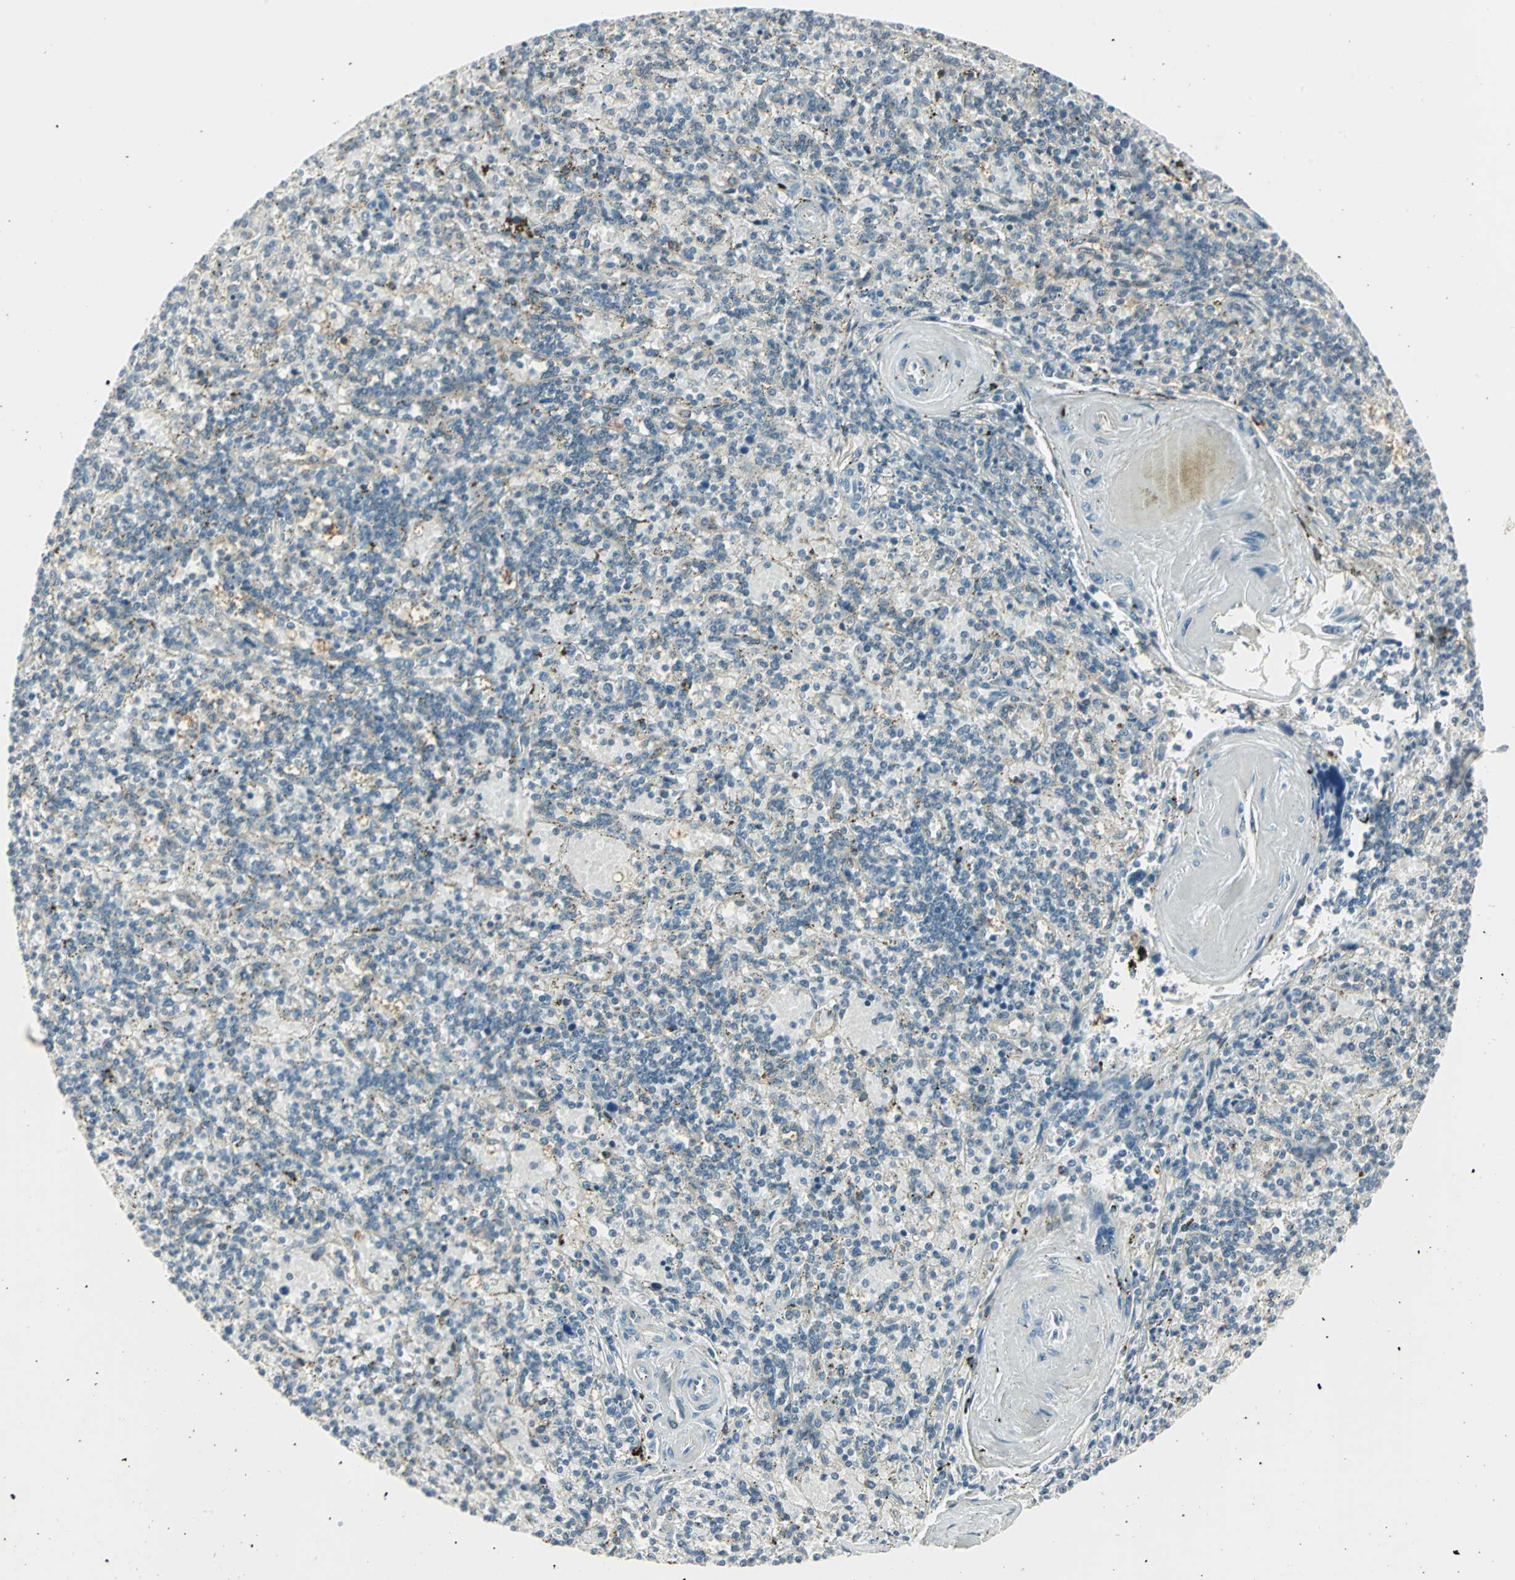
{"staining": {"intensity": "negative", "quantity": "none", "location": "none"}, "tissue": "lymphoma", "cell_type": "Tumor cells", "image_type": "cancer", "snomed": [{"axis": "morphology", "description": "Malignant lymphoma, non-Hodgkin's type, Low grade"}, {"axis": "topography", "description": "Spleen"}], "caption": "The photomicrograph reveals no staining of tumor cells in low-grade malignant lymphoma, non-Hodgkin's type.", "gene": "FYN", "patient": {"sex": "male", "age": 73}}